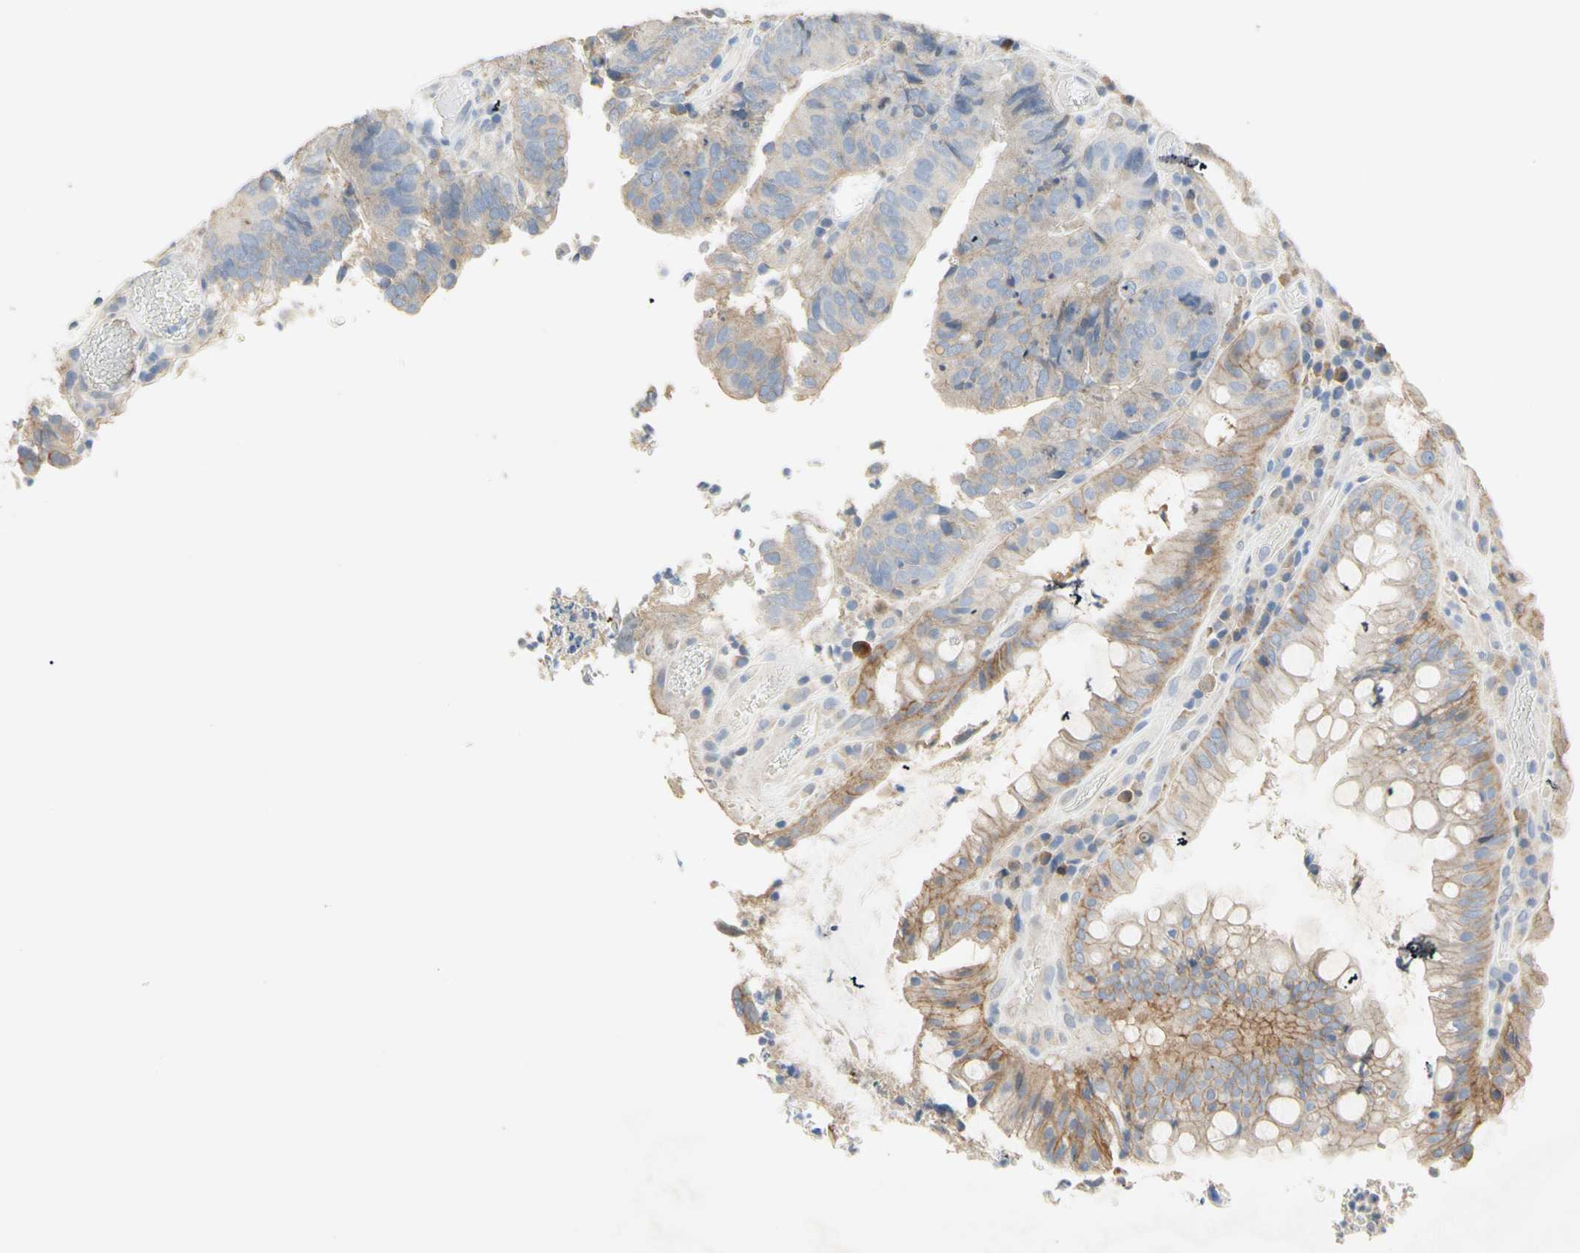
{"staining": {"intensity": "weak", "quantity": ">75%", "location": "cytoplasmic/membranous"}, "tissue": "colorectal cancer", "cell_type": "Tumor cells", "image_type": "cancer", "snomed": [{"axis": "morphology", "description": "Adenocarcinoma, NOS"}, {"axis": "topography", "description": "Rectum"}], "caption": "Tumor cells exhibit weak cytoplasmic/membranous staining in approximately >75% of cells in colorectal cancer. The staining was performed using DAB (3,3'-diaminobenzidine), with brown indicating positive protein expression. Nuclei are stained blue with hematoxylin.", "gene": "NECTIN4", "patient": {"sex": "male", "age": 72}}